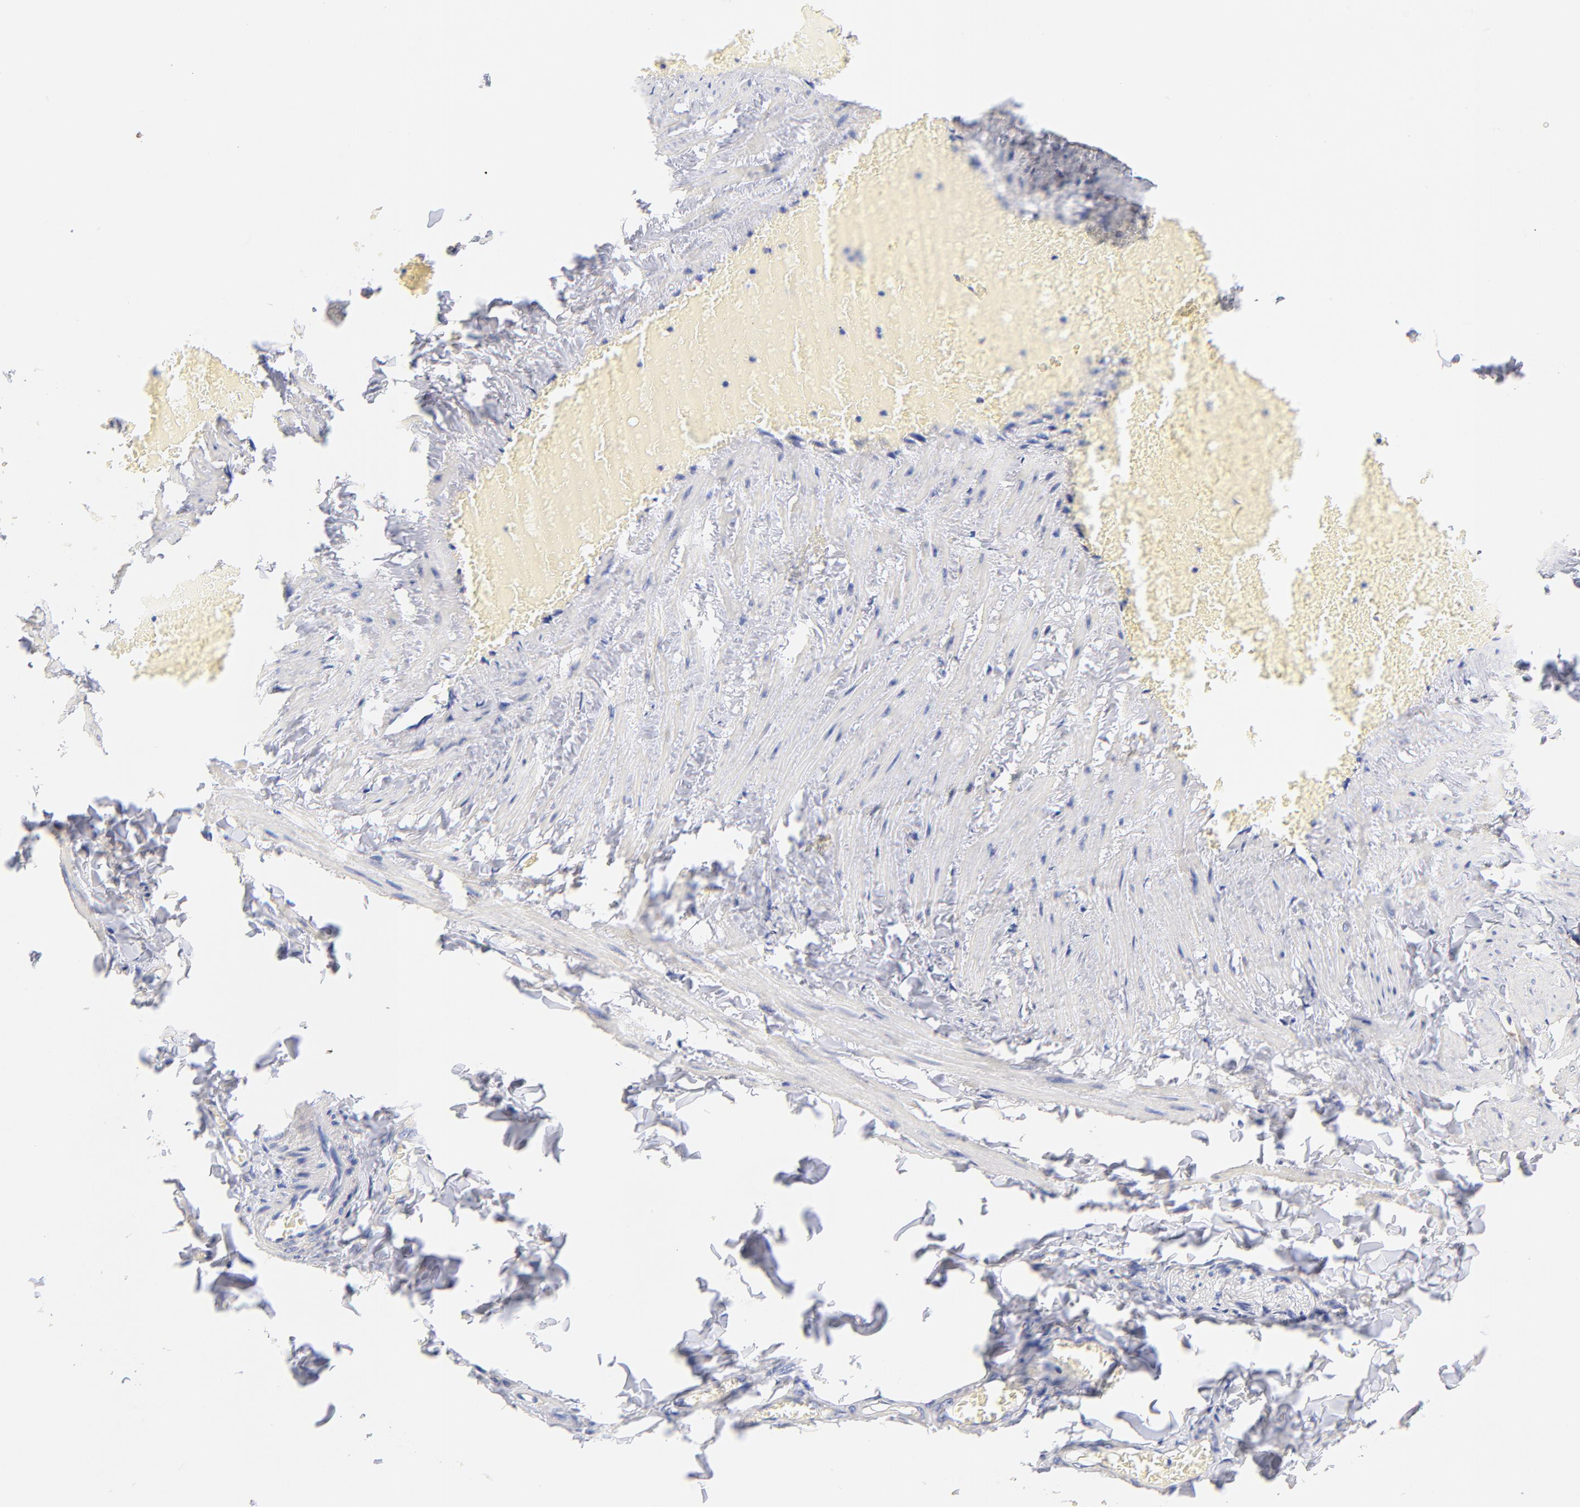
{"staining": {"intensity": "weak", "quantity": "25%-75%", "location": "cytoplasmic/membranous"}, "tissue": "adipose tissue", "cell_type": "Adipocytes", "image_type": "normal", "snomed": [{"axis": "morphology", "description": "Normal tissue, NOS"}, {"axis": "topography", "description": "Vascular tissue"}], "caption": "Immunohistochemistry (IHC) image of benign adipose tissue: adipose tissue stained using immunohistochemistry shows low levels of weak protein expression localized specifically in the cytoplasmic/membranous of adipocytes, appearing as a cytoplasmic/membranous brown color.", "gene": "RPL27", "patient": {"sex": "male", "age": 41}}